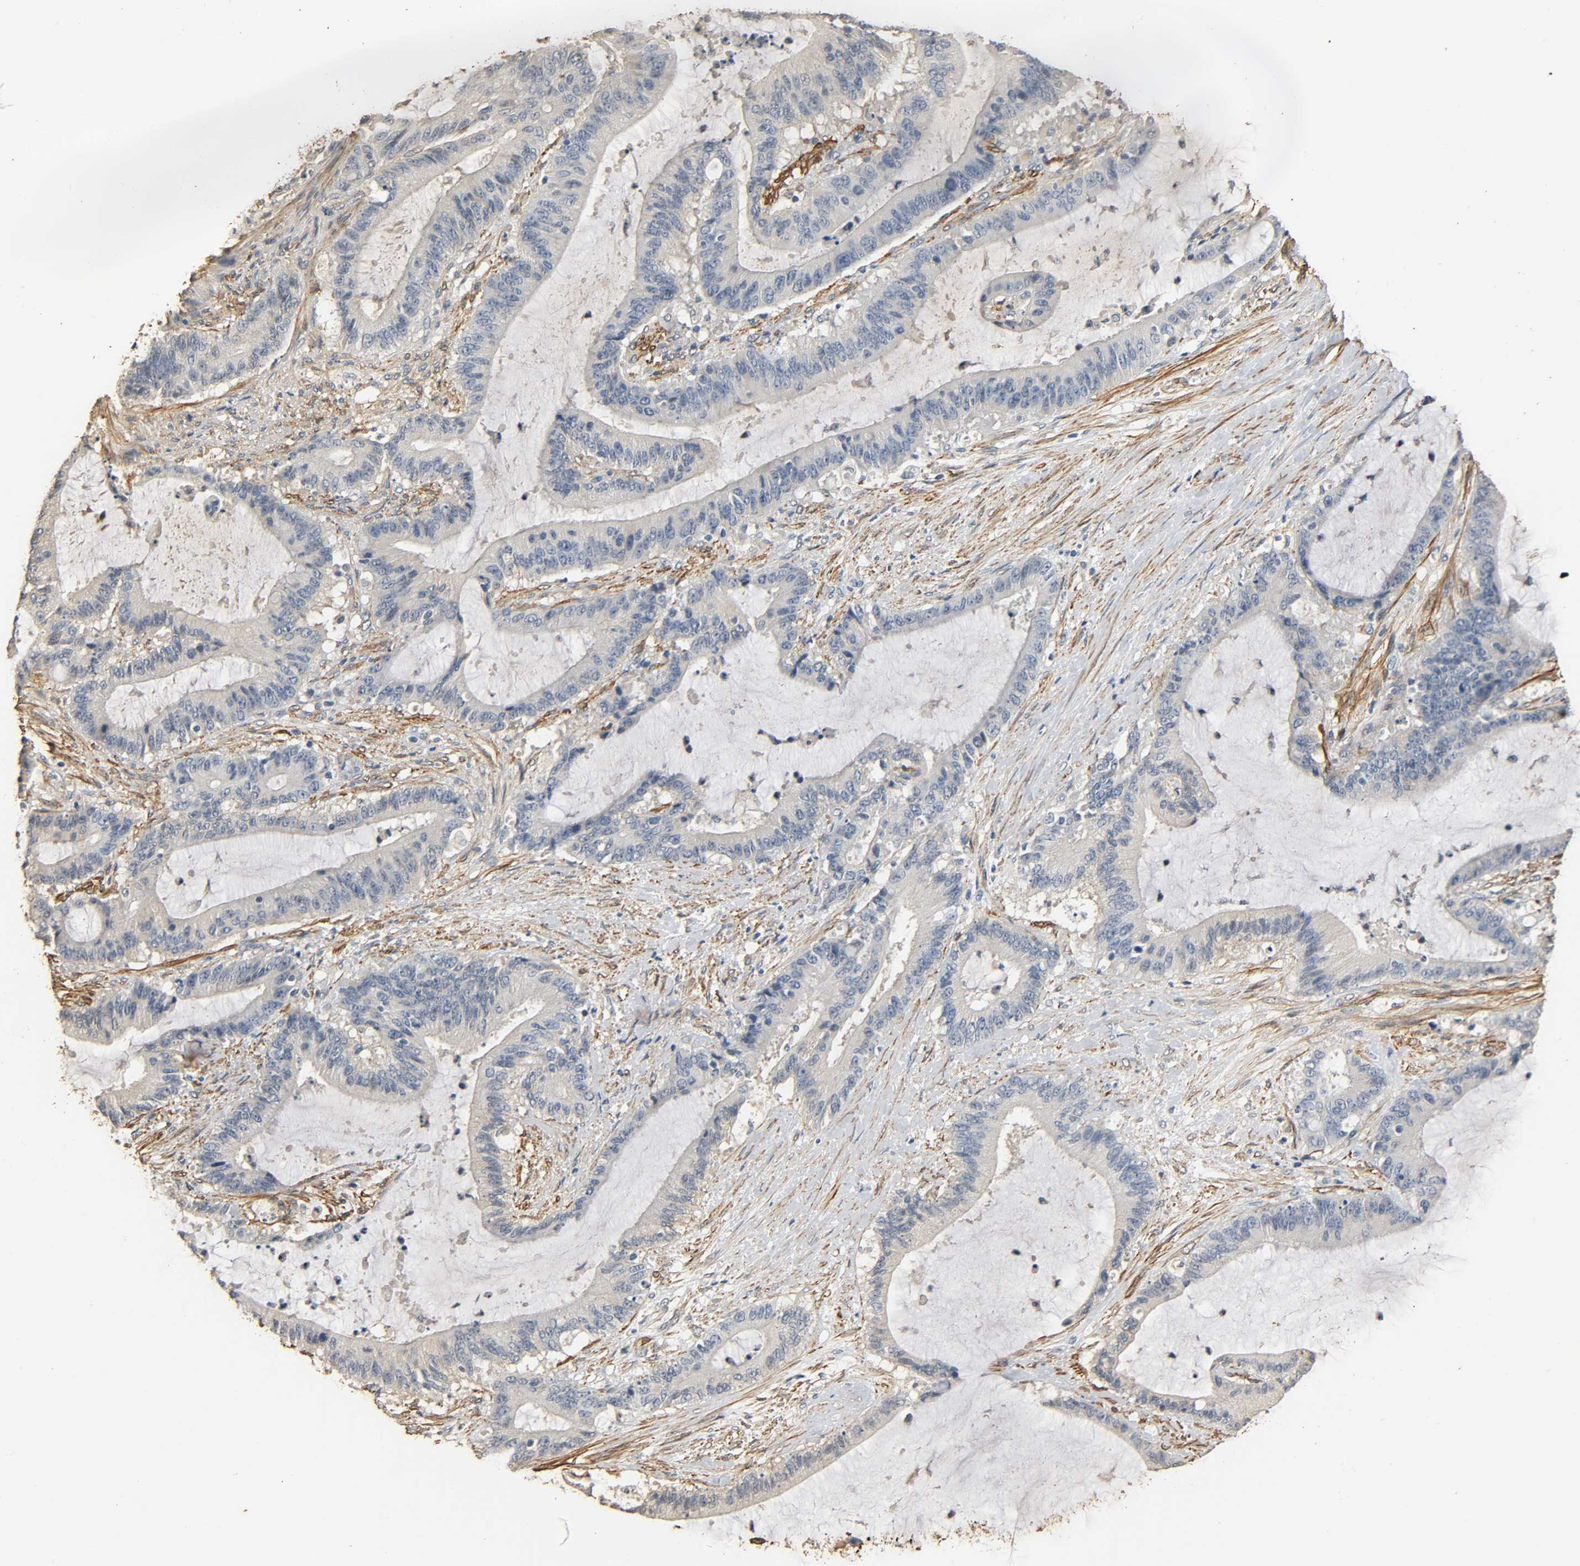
{"staining": {"intensity": "weak", "quantity": "<25%", "location": "cytoplasmic/membranous"}, "tissue": "liver cancer", "cell_type": "Tumor cells", "image_type": "cancer", "snomed": [{"axis": "morphology", "description": "Cholangiocarcinoma"}, {"axis": "topography", "description": "Liver"}], "caption": "Immunohistochemistry (IHC) image of neoplastic tissue: liver cancer (cholangiocarcinoma) stained with DAB (3,3'-diaminobenzidine) demonstrates no significant protein expression in tumor cells.", "gene": "GSTA3", "patient": {"sex": "female", "age": 73}}